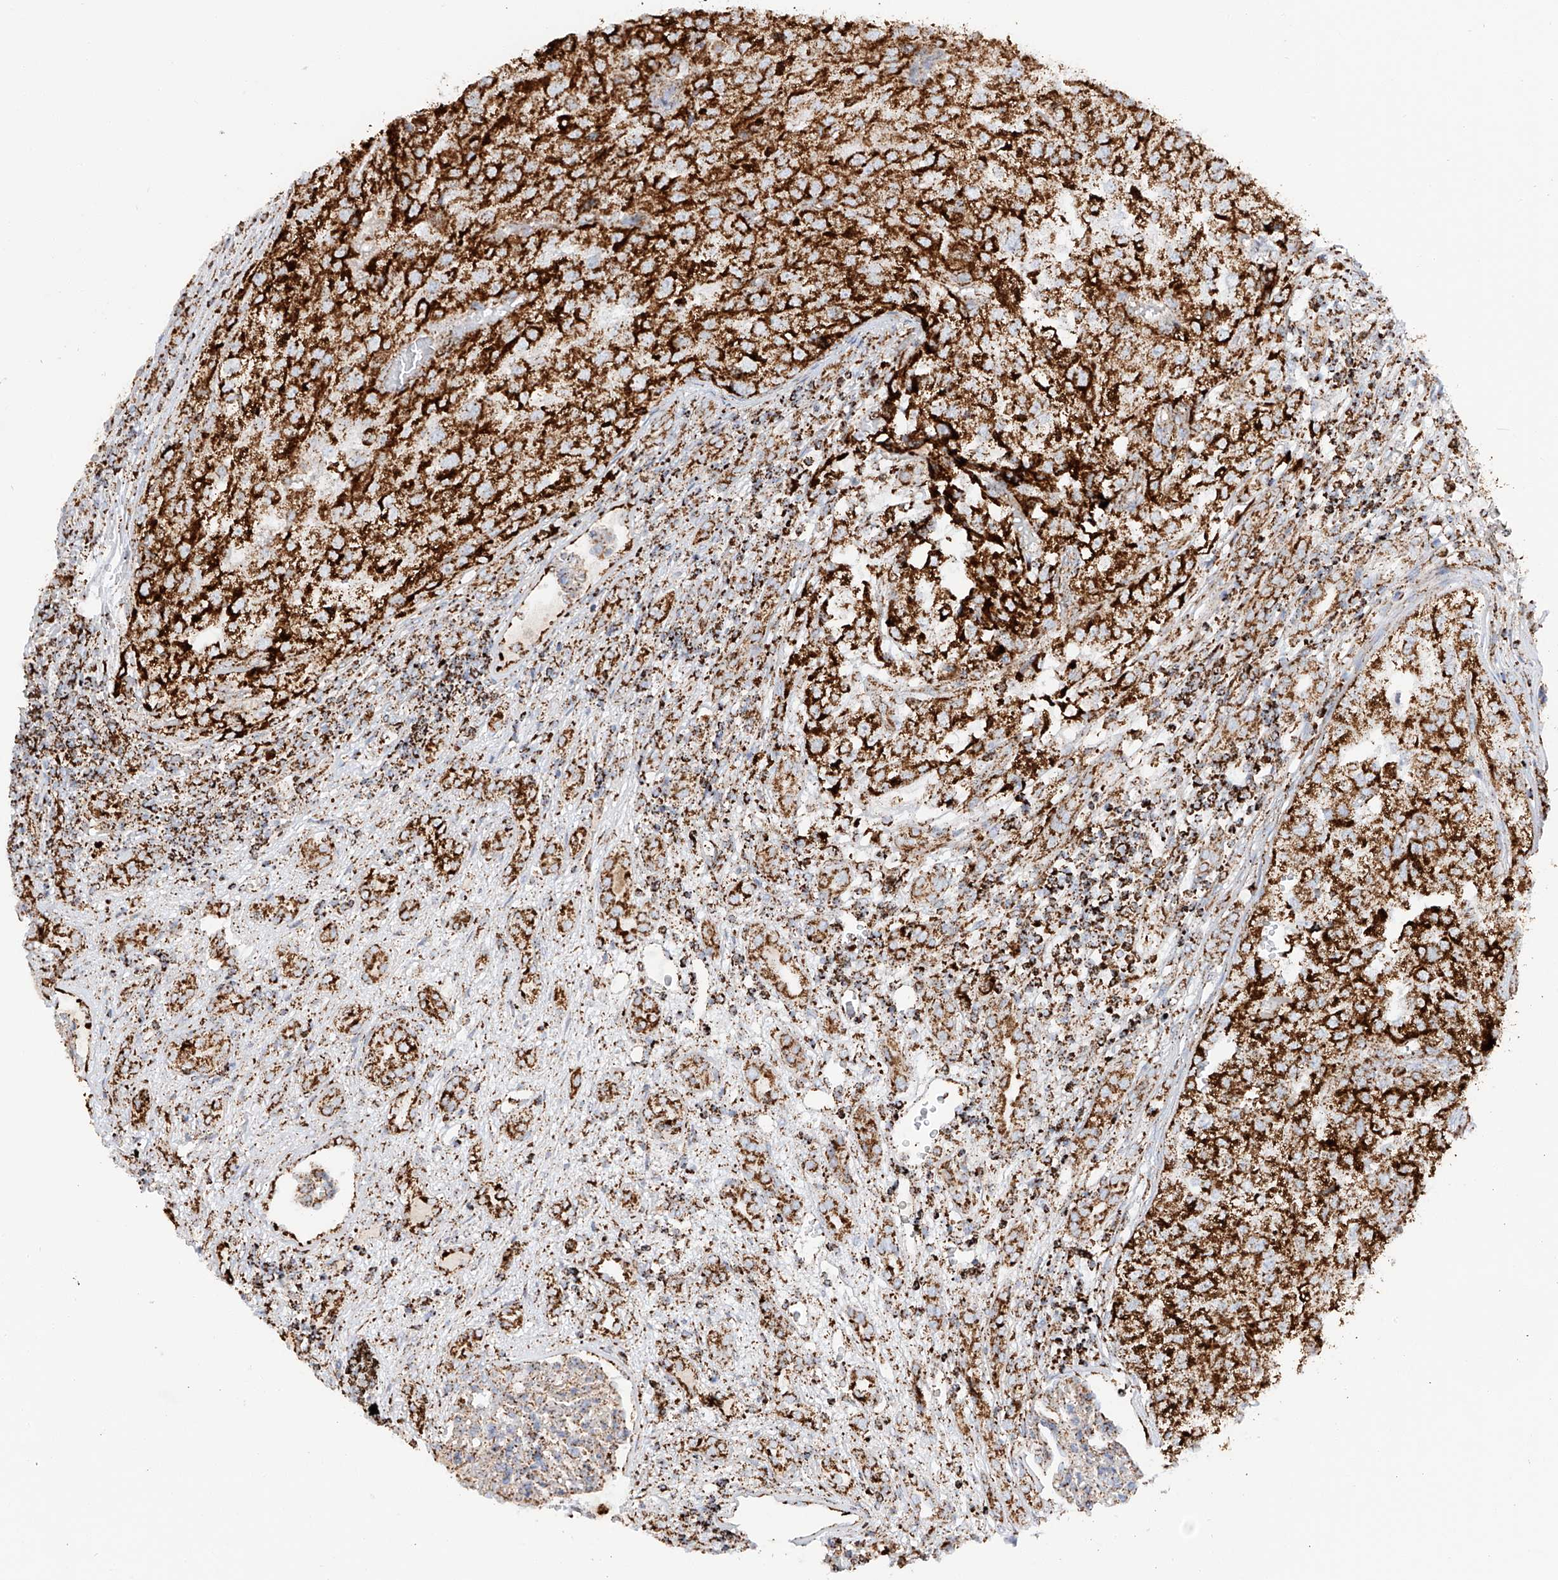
{"staining": {"intensity": "strong", "quantity": ">75%", "location": "cytoplasmic/membranous"}, "tissue": "renal cancer", "cell_type": "Tumor cells", "image_type": "cancer", "snomed": [{"axis": "morphology", "description": "Adenocarcinoma, NOS"}, {"axis": "topography", "description": "Kidney"}], "caption": "Human renal adenocarcinoma stained with a protein marker shows strong staining in tumor cells.", "gene": "TTC27", "patient": {"sex": "female", "age": 54}}